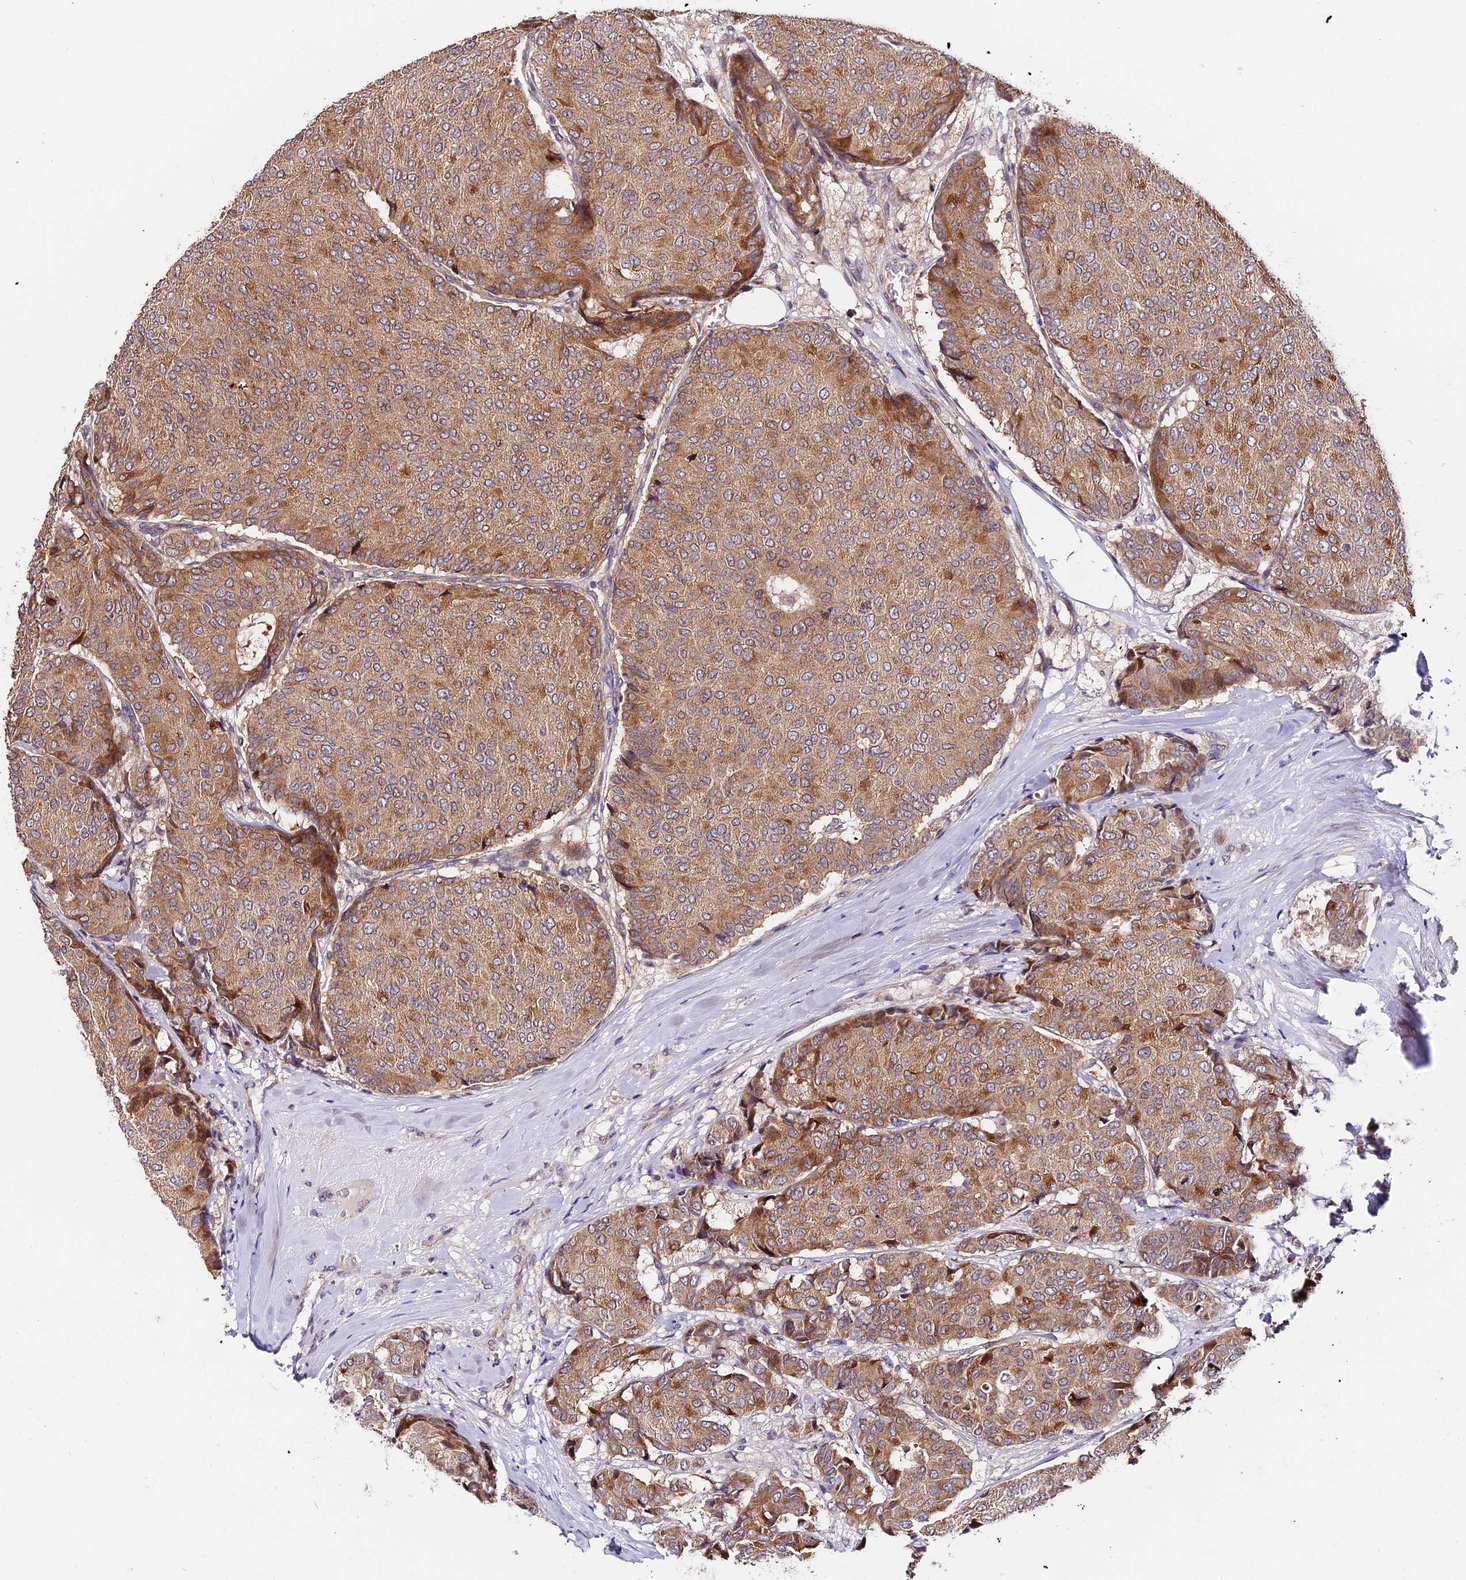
{"staining": {"intensity": "moderate", "quantity": ">75%", "location": "cytoplasmic/membranous"}, "tissue": "breast cancer", "cell_type": "Tumor cells", "image_type": "cancer", "snomed": [{"axis": "morphology", "description": "Duct carcinoma"}, {"axis": "topography", "description": "Breast"}], "caption": "Breast infiltrating ductal carcinoma stained for a protein shows moderate cytoplasmic/membranous positivity in tumor cells. The staining was performed using DAB to visualize the protein expression in brown, while the nuclei were stained in blue with hematoxylin (Magnification: 20x).", "gene": "TRMT1", "patient": {"sex": "female", "age": 75}}